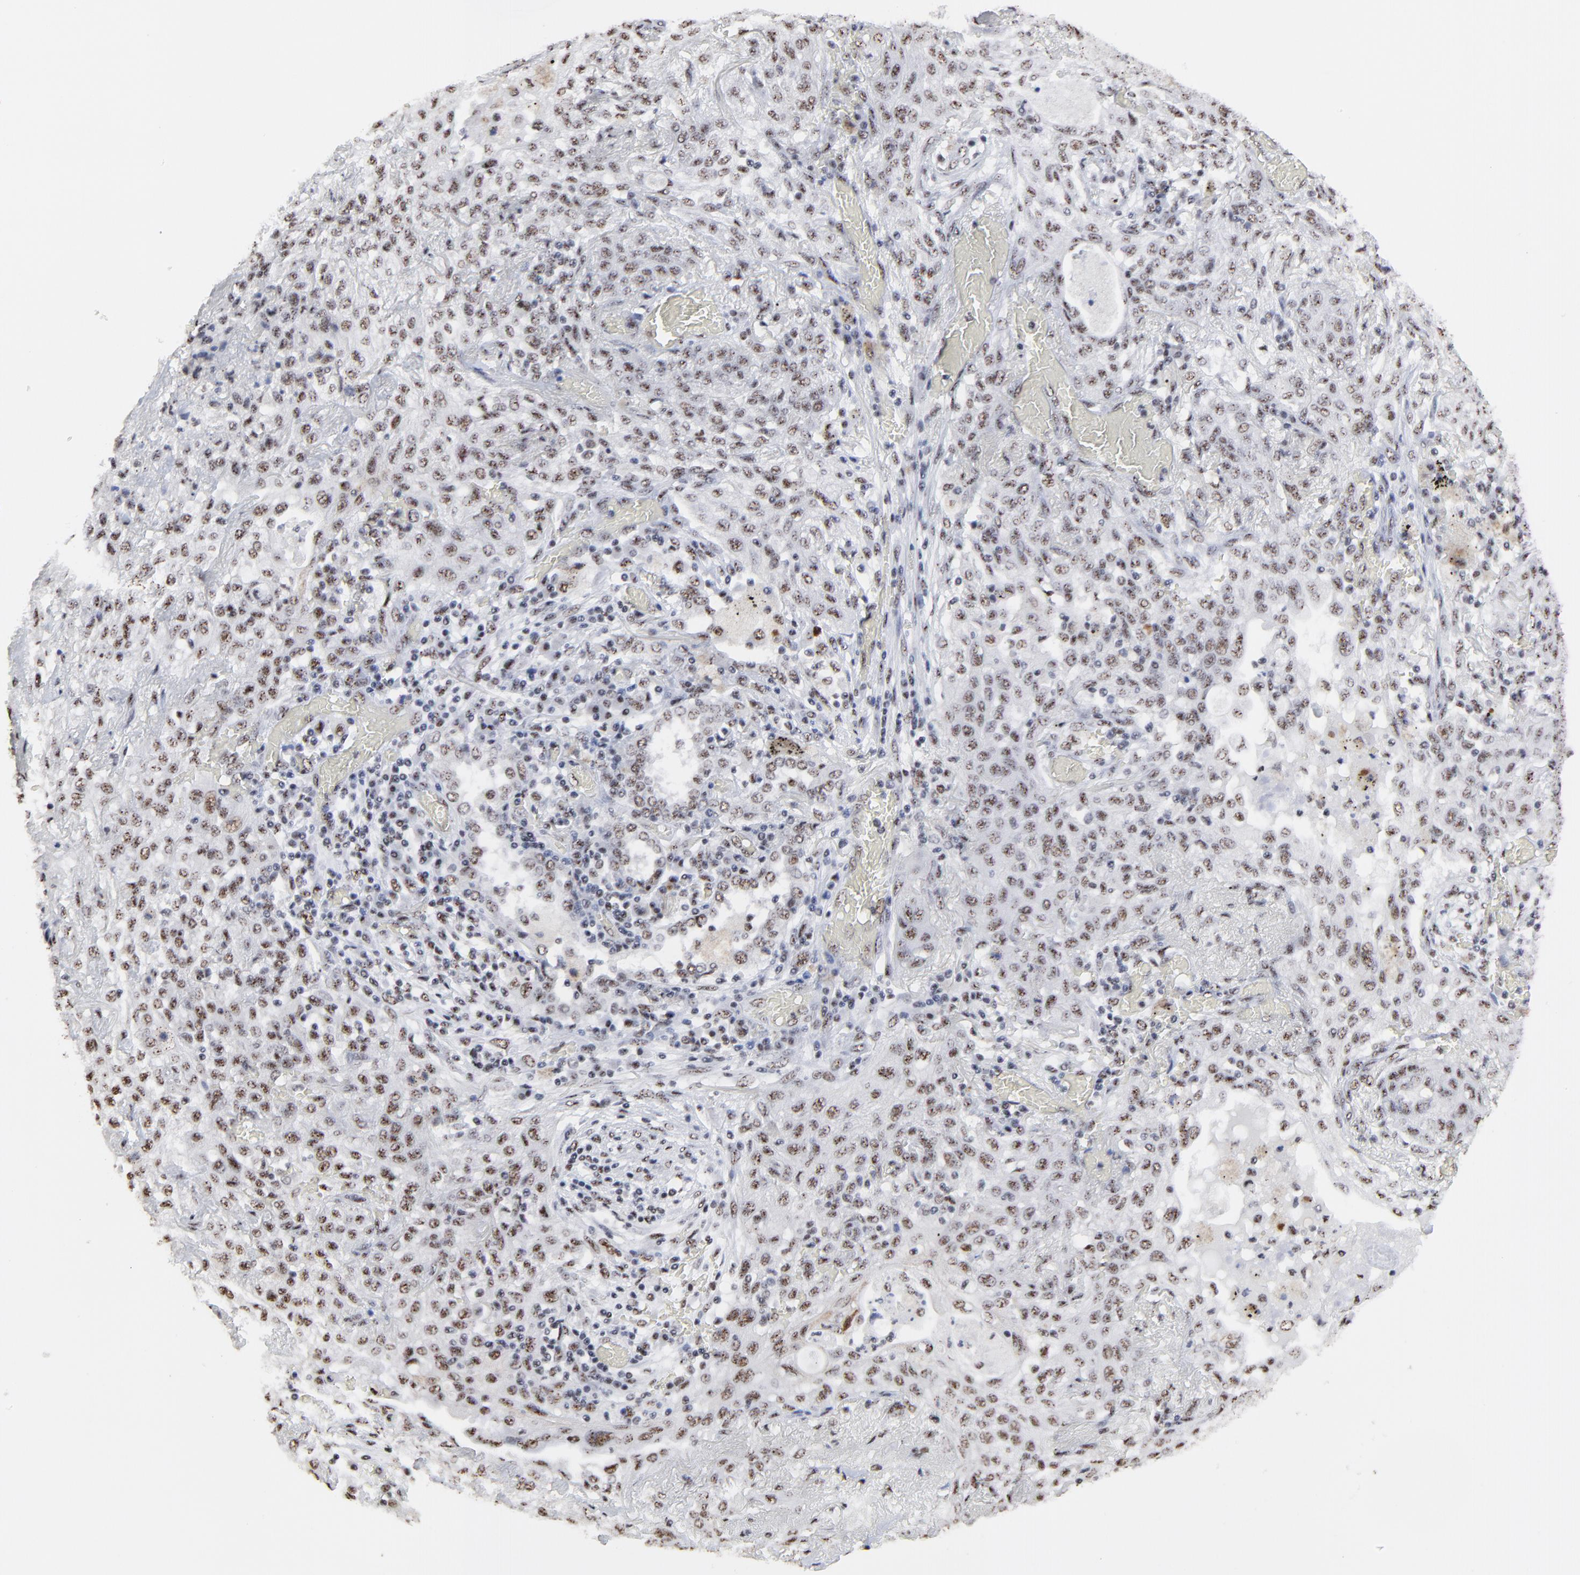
{"staining": {"intensity": "weak", "quantity": ">75%", "location": "nuclear"}, "tissue": "lung cancer", "cell_type": "Tumor cells", "image_type": "cancer", "snomed": [{"axis": "morphology", "description": "Squamous cell carcinoma, NOS"}, {"axis": "topography", "description": "Lung"}], "caption": "This photomicrograph exhibits squamous cell carcinoma (lung) stained with IHC to label a protein in brown. The nuclear of tumor cells show weak positivity for the protein. Nuclei are counter-stained blue.", "gene": "MBD4", "patient": {"sex": "female", "age": 47}}